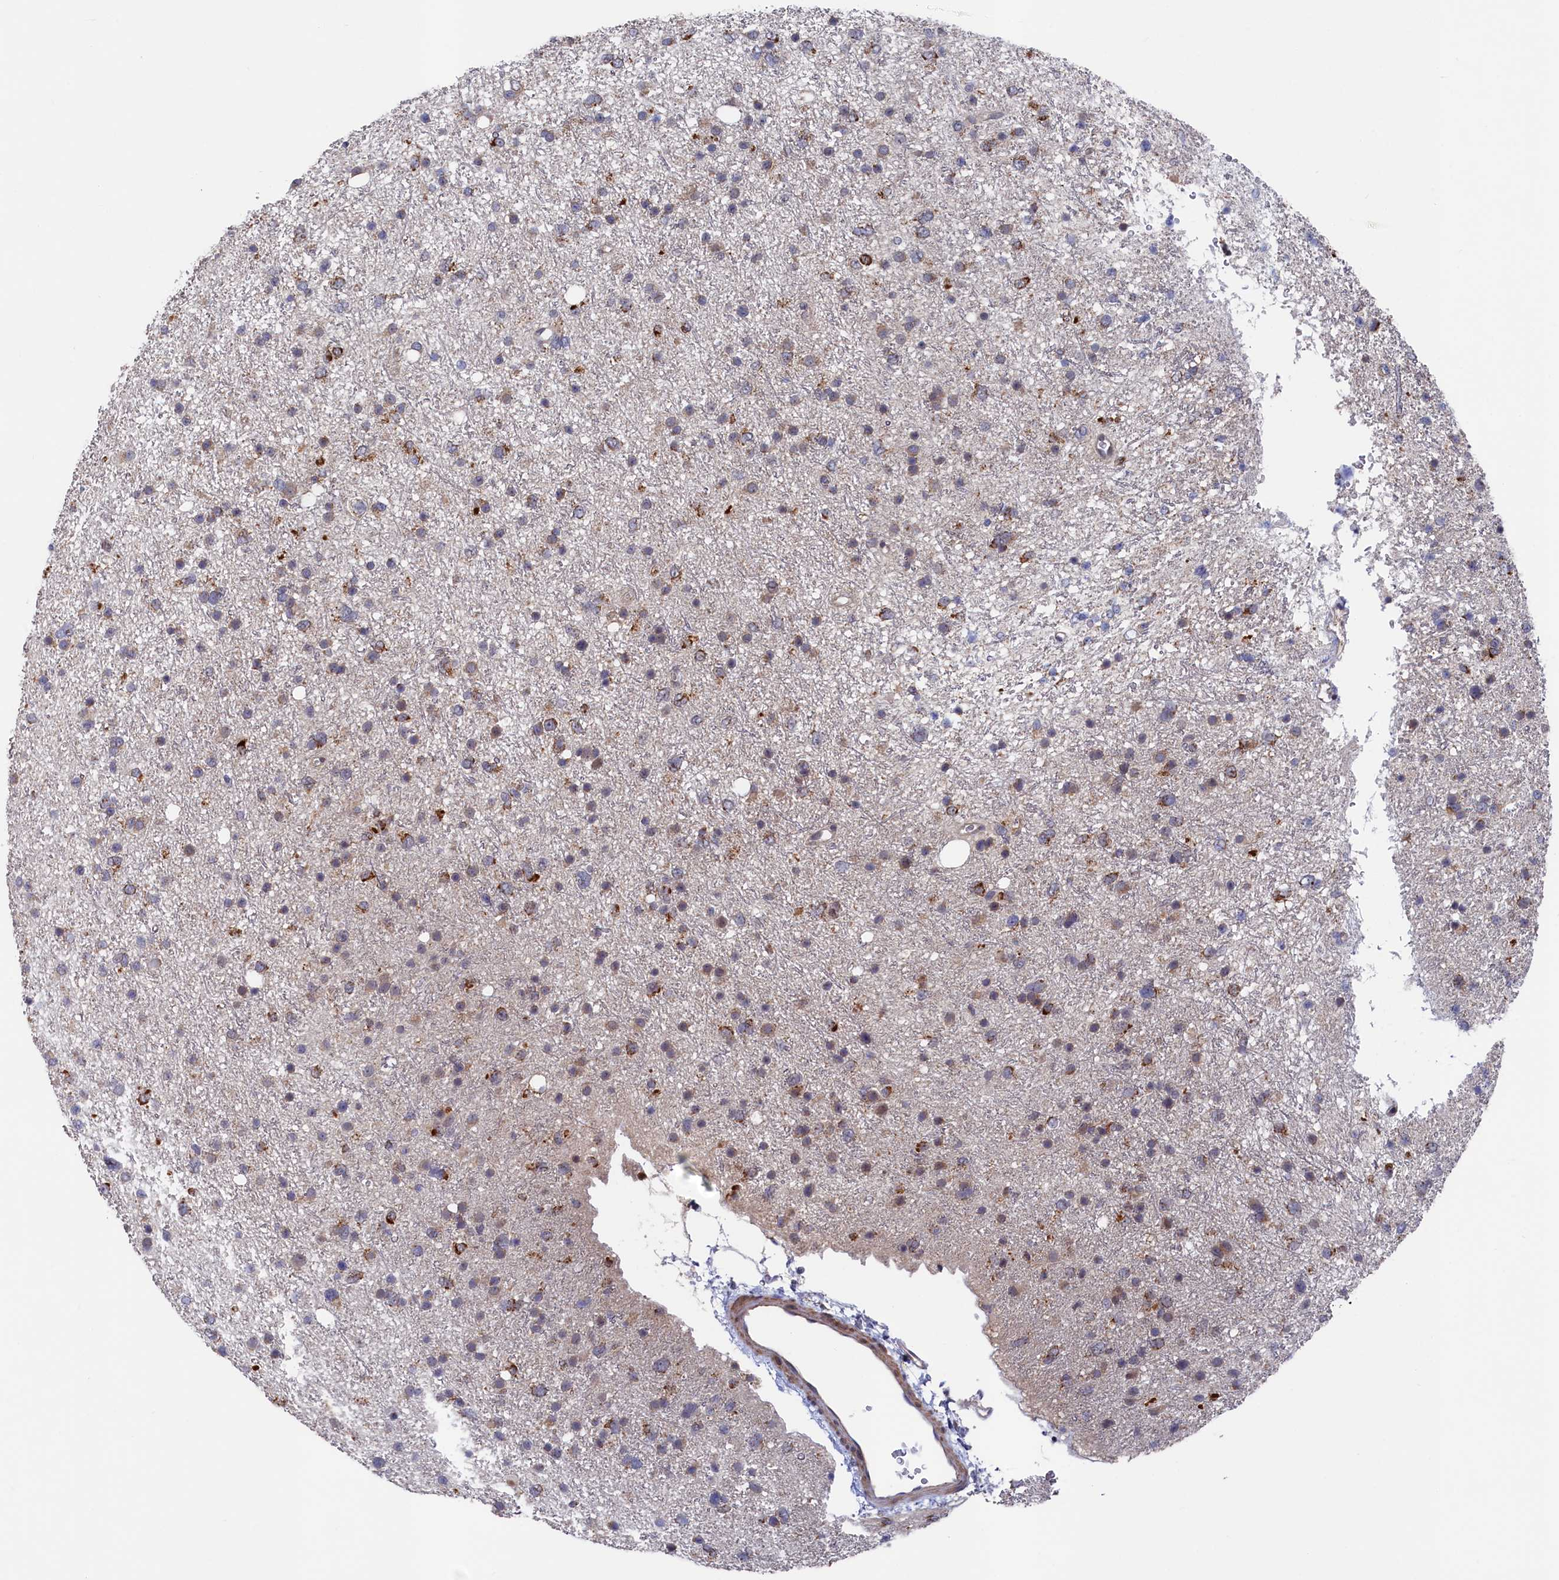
{"staining": {"intensity": "moderate", "quantity": "<25%", "location": "cytoplasmic/membranous"}, "tissue": "glioma", "cell_type": "Tumor cells", "image_type": "cancer", "snomed": [{"axis": "morphology", "description": "Glioma, malignant, Low grade"}, {"axis": "topography", "description": "Cerebral cortex"}], "caption": "The histopathology image shows a brown stain indicating the presence of a protein in the cytoplasmic/membranous of tumor cells in low-grade glioma (malignant). (brown staining indicates protein expression, while blue staining denotes nuclei).", "gene": "CHCHD1", "patient": {"sex": "female", "age": 39}}